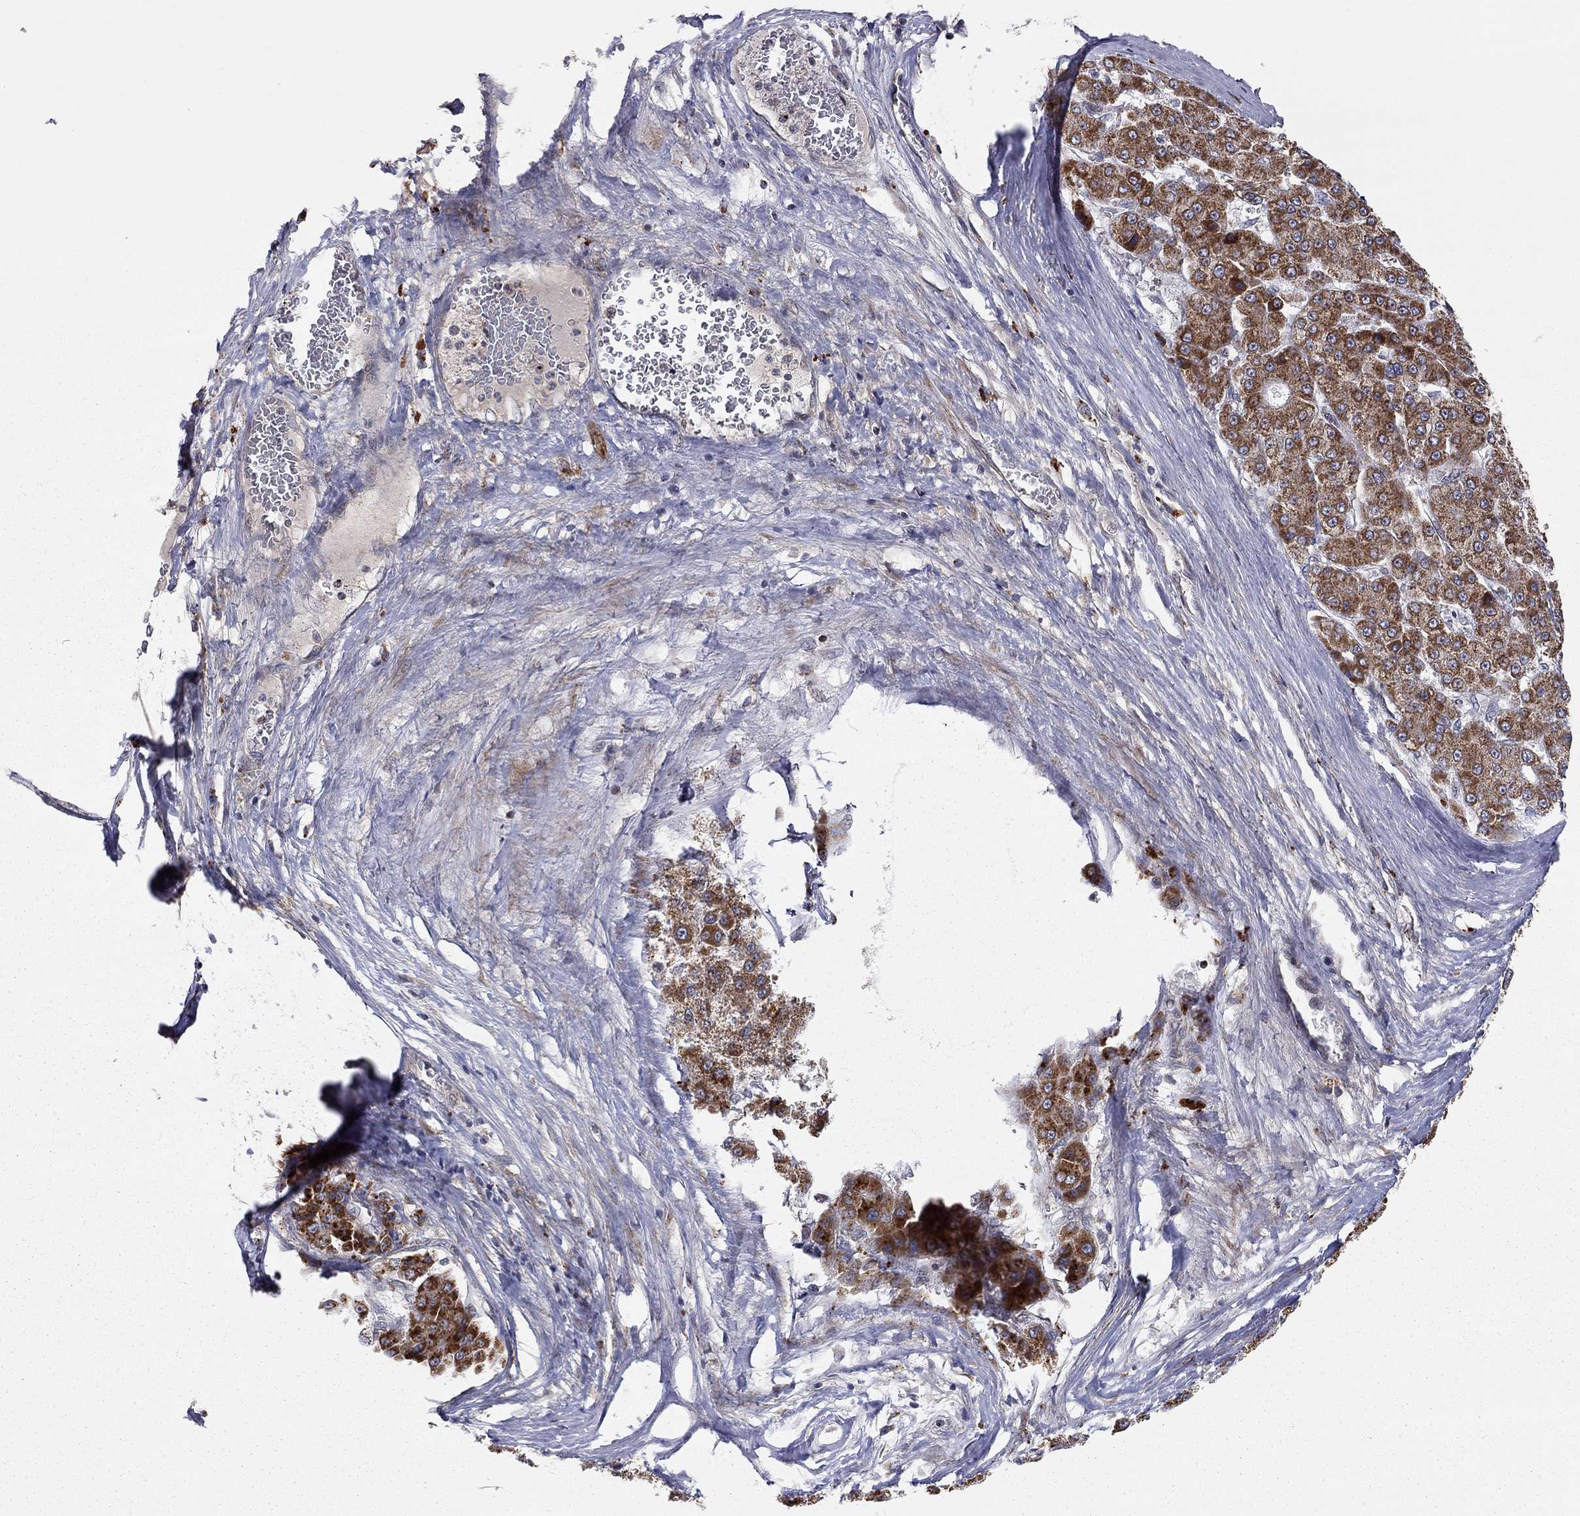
{"staining": {"intensity": "strong", "quantity": "25%-75%", "location": "cytoplasmic/membranous"}, "tissue": "liver cancer", "cell_type": "Tumor cells", "image_type": "cancer", "snomed": [{"axis": "morphology", "description": "Carcinoma, Hepatocellular, NOS"}, {"axis": "topography", "description": "Liver"}], "caption": "A brown stain highlights strong cytoplasmic/membranous staining of a protein in liver cancer tumor cells.", "gene": "IDS", "patient": {"sex": "male", "age": 70}}